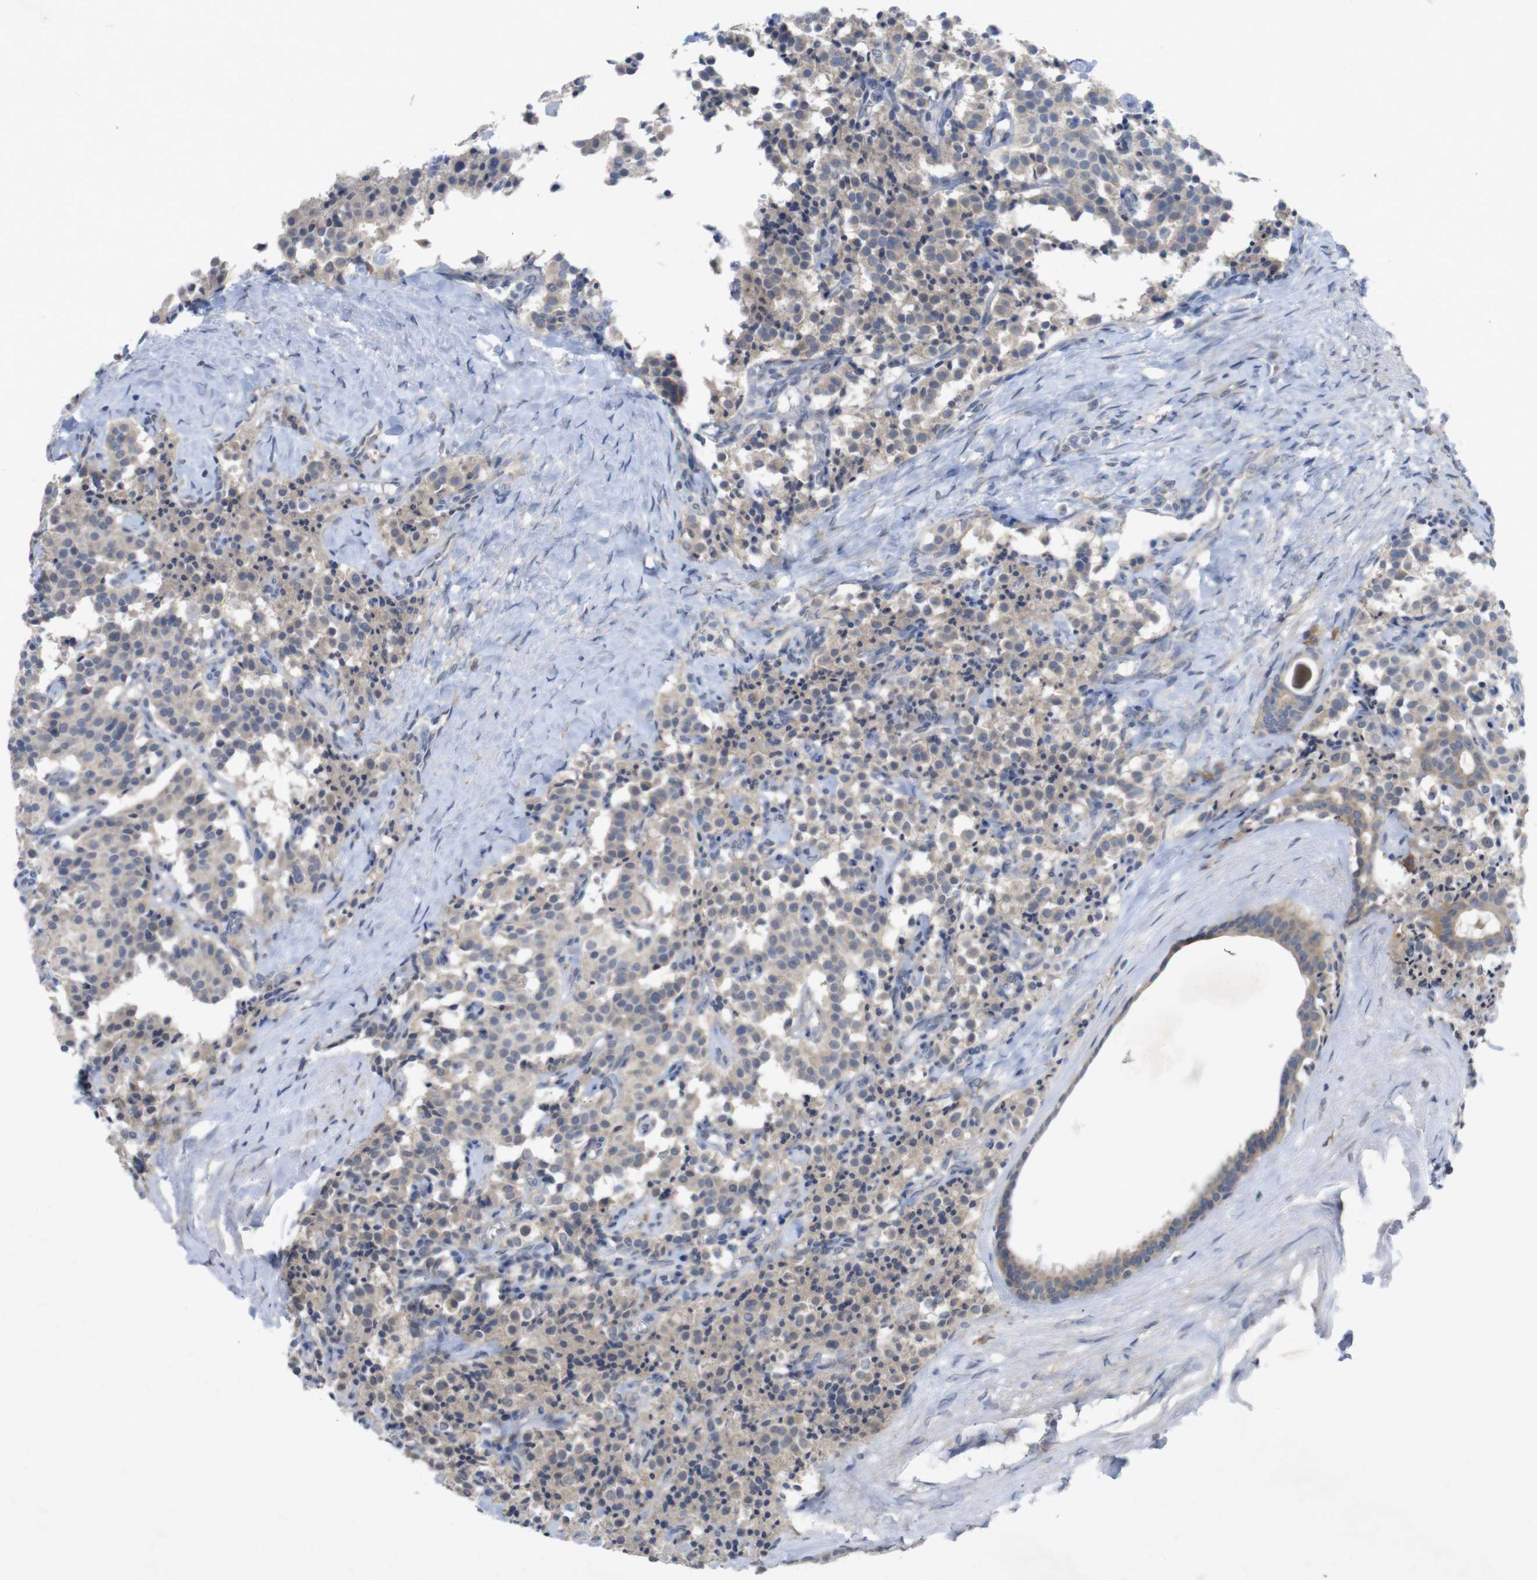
{"staining": {"intensity": "weak", "quantity": ">75%", "location": "cytoplasmic/membranous"}, "tissue": "carcinoid", "cell_type": "Tumor cells", "image_type": "cancer", "snomed": [{"axis": "morphology", "description": "Carcinoid, malignant, NOS"}, {"axis": "topography", "description": "Lung"}], "caption": "About >75% of tumor cells in malignant carcinoid display weak cytoplasmic/membranous protein expression as visualized by brown immunohistochemical staining.", "gene": "BCAR3", "patient": {"sex": "male", "age": 30}}